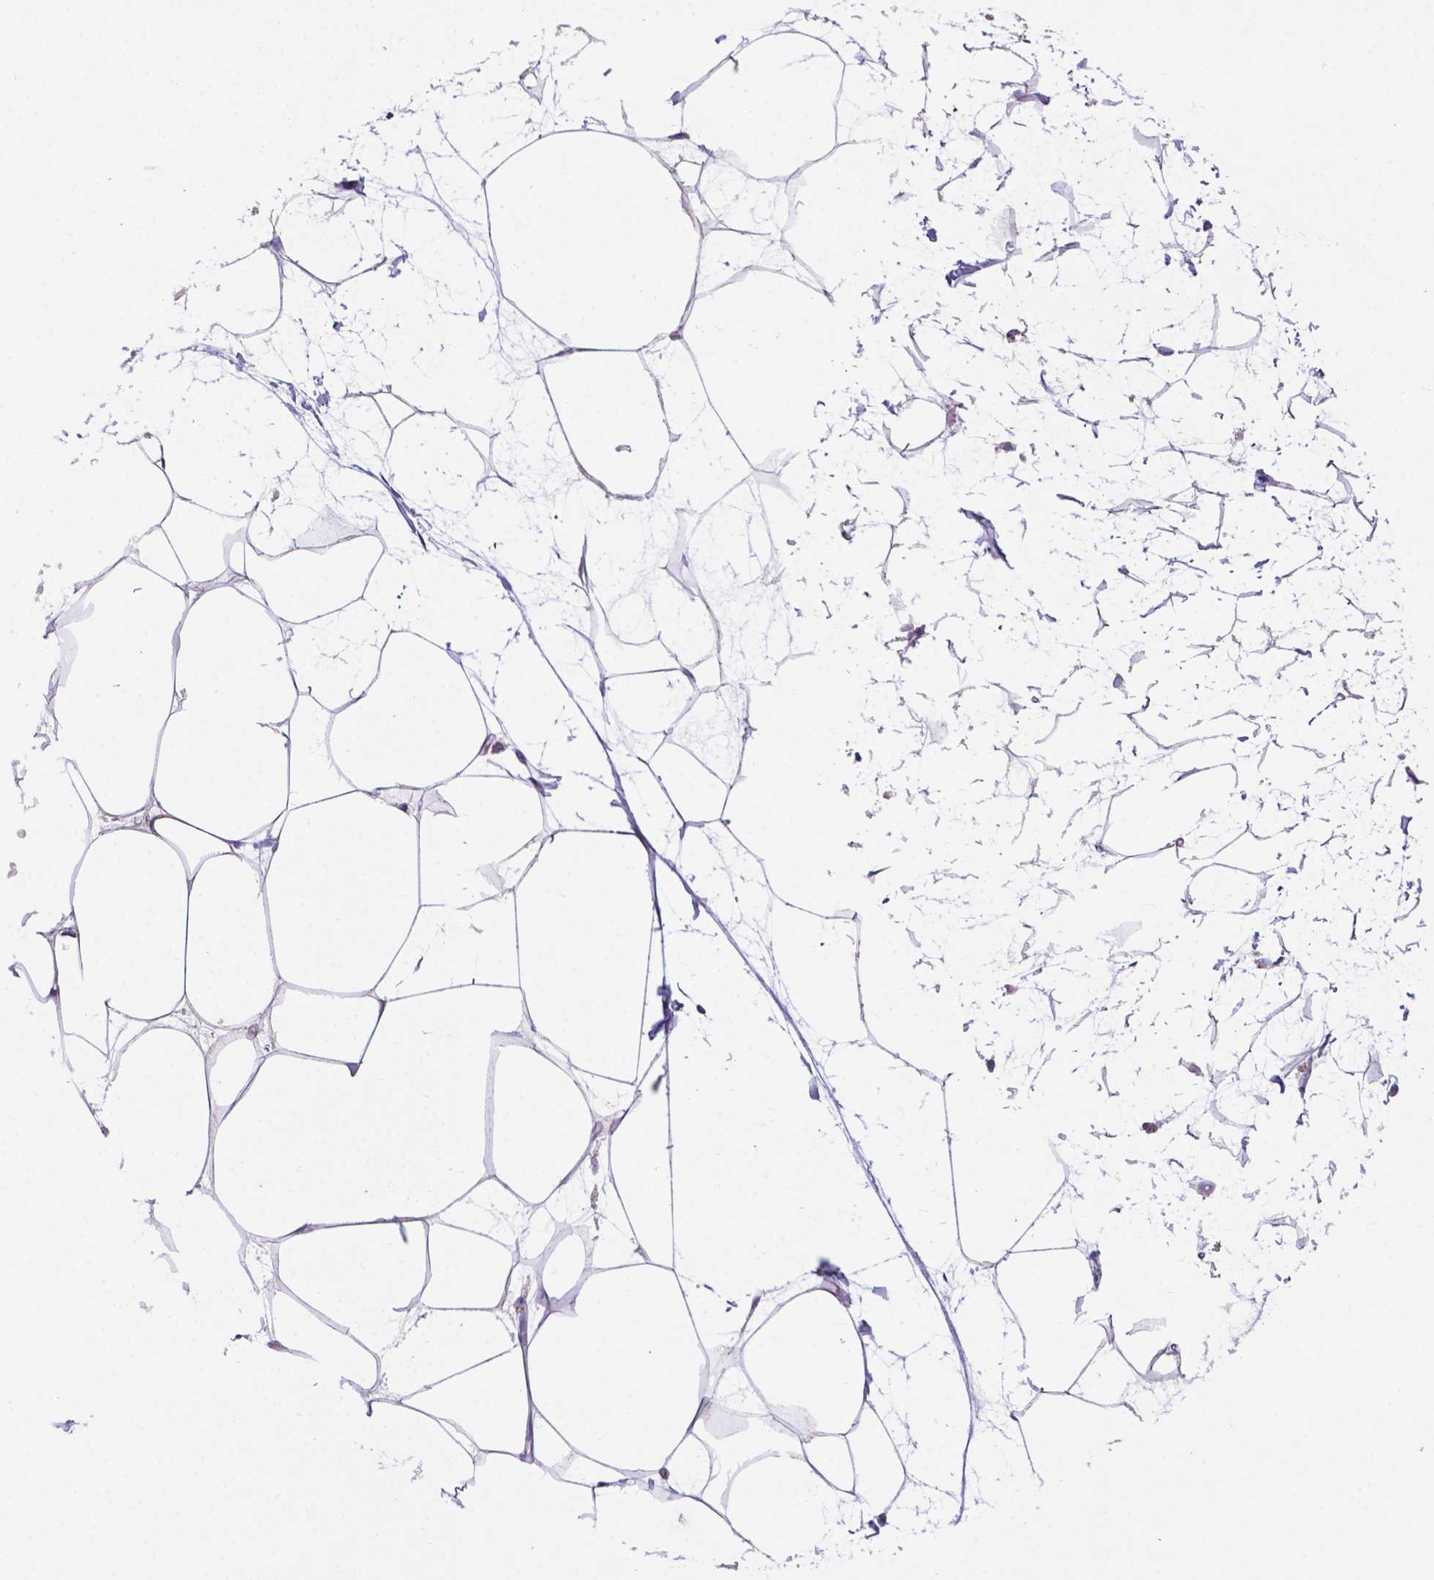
{"staining": {"intensity": "weak", "quantity": "25%-75%", "location": "cytoplasmic/membranous"}, "tissue": "breast", "cell_type": "Adipocytes", "image_type": "normal", "snomed": [{"axis": "morphology", "description": "Normal tissue, NOS"}, {"axis": "topography", "description": "Breast"}], "caption": "The photomicrograph displays a brown stain indicating the presence of a protein in the cytoplasmic/membranous of adipocytes in breast. (brown staining indicates protein expression, while blue staining denotes nuclei).", "gene": "HSPD1", "patient": {"sex": "female", "age": 45}}